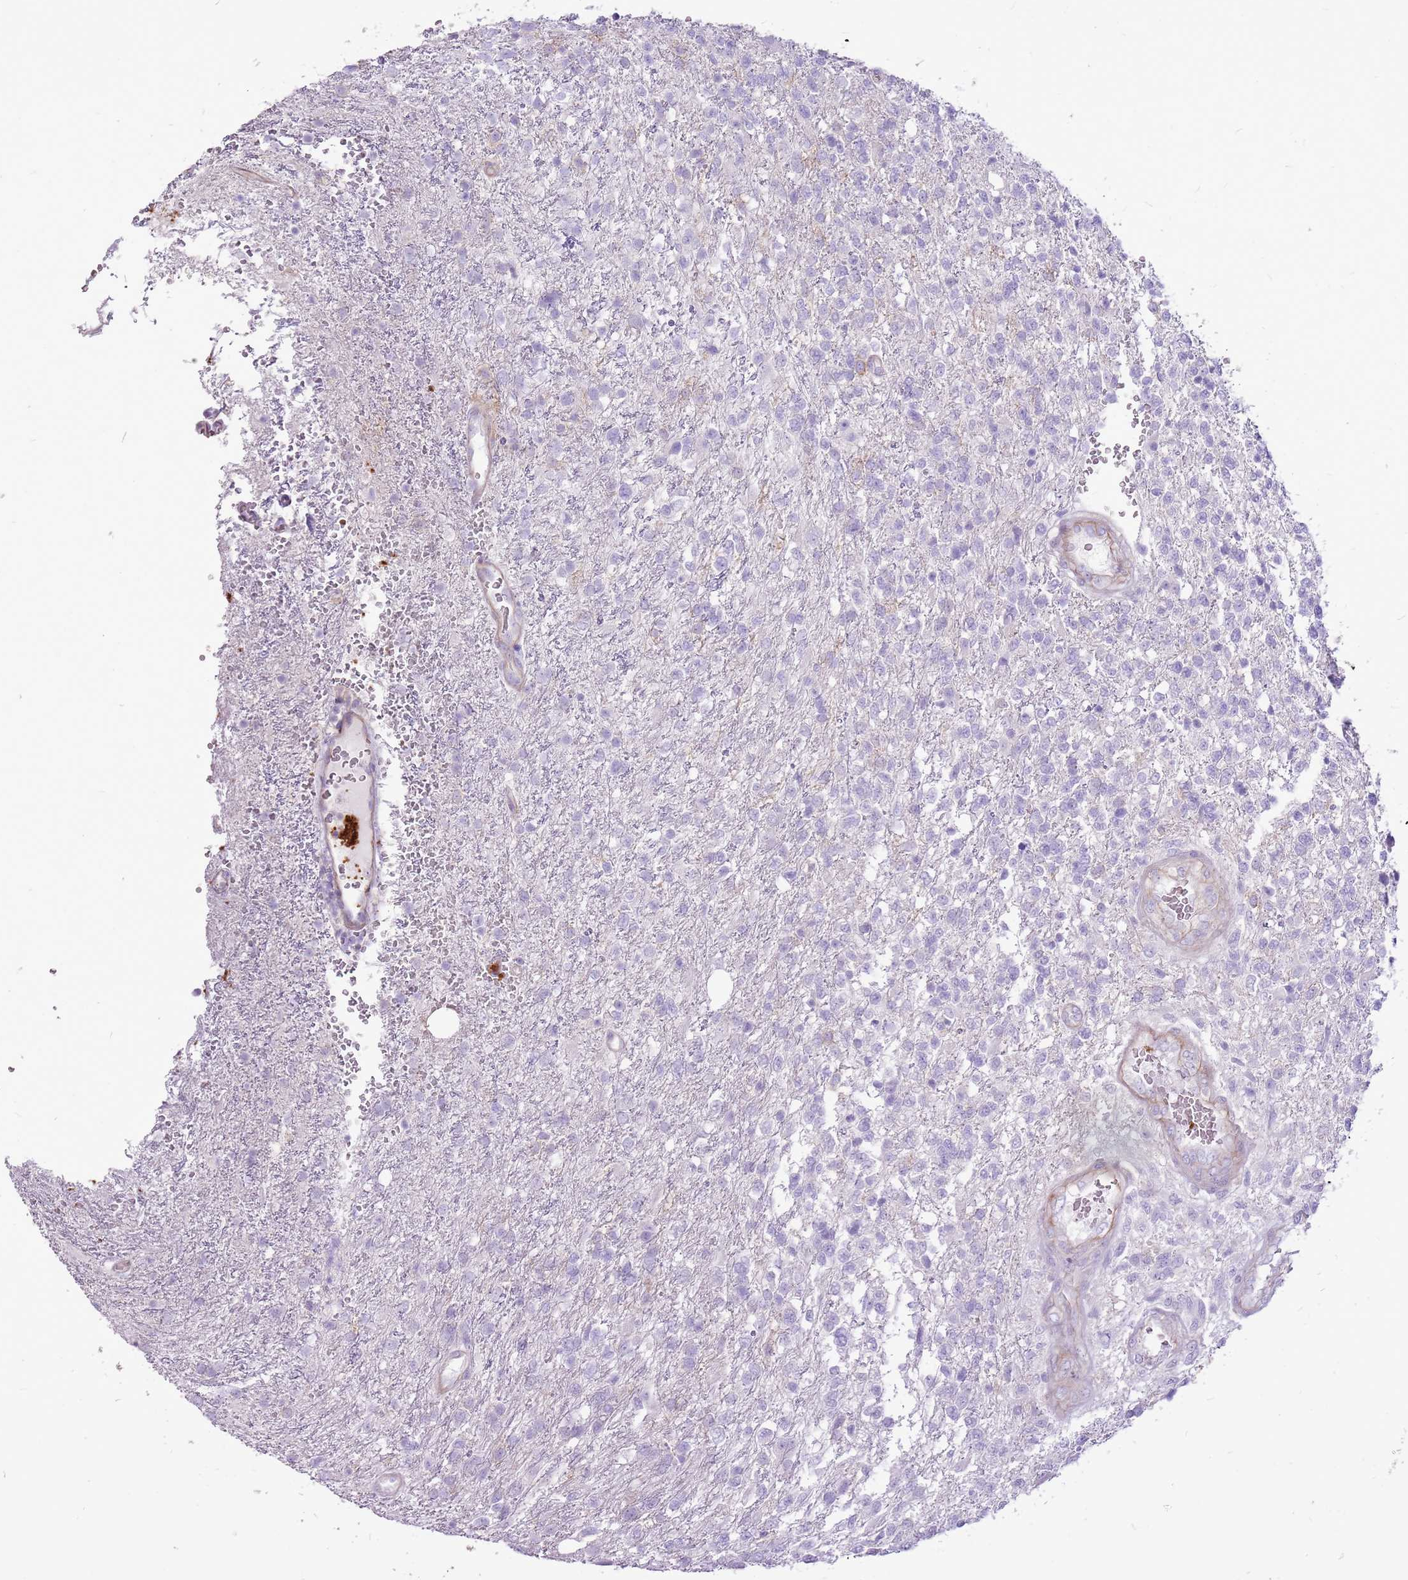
{"staining": {"intensity": "negative", "quantity": "none", "location": "none"}, "tissue": "glioma", "cell_type": "Tumor cells", "image_type": "cancer", "snomed": [{"axis": "morphology", "description": "Glioma, malignant, High grade"}, {"axis": "topography", "description": "Brain"}], "caption": "Malignant glioma (high-grade) was stained to show a protein in brown. There is no significant expression in tumor cells.", "gene": "CHAC2", "patient": {"sex": "male", "age": 56}}